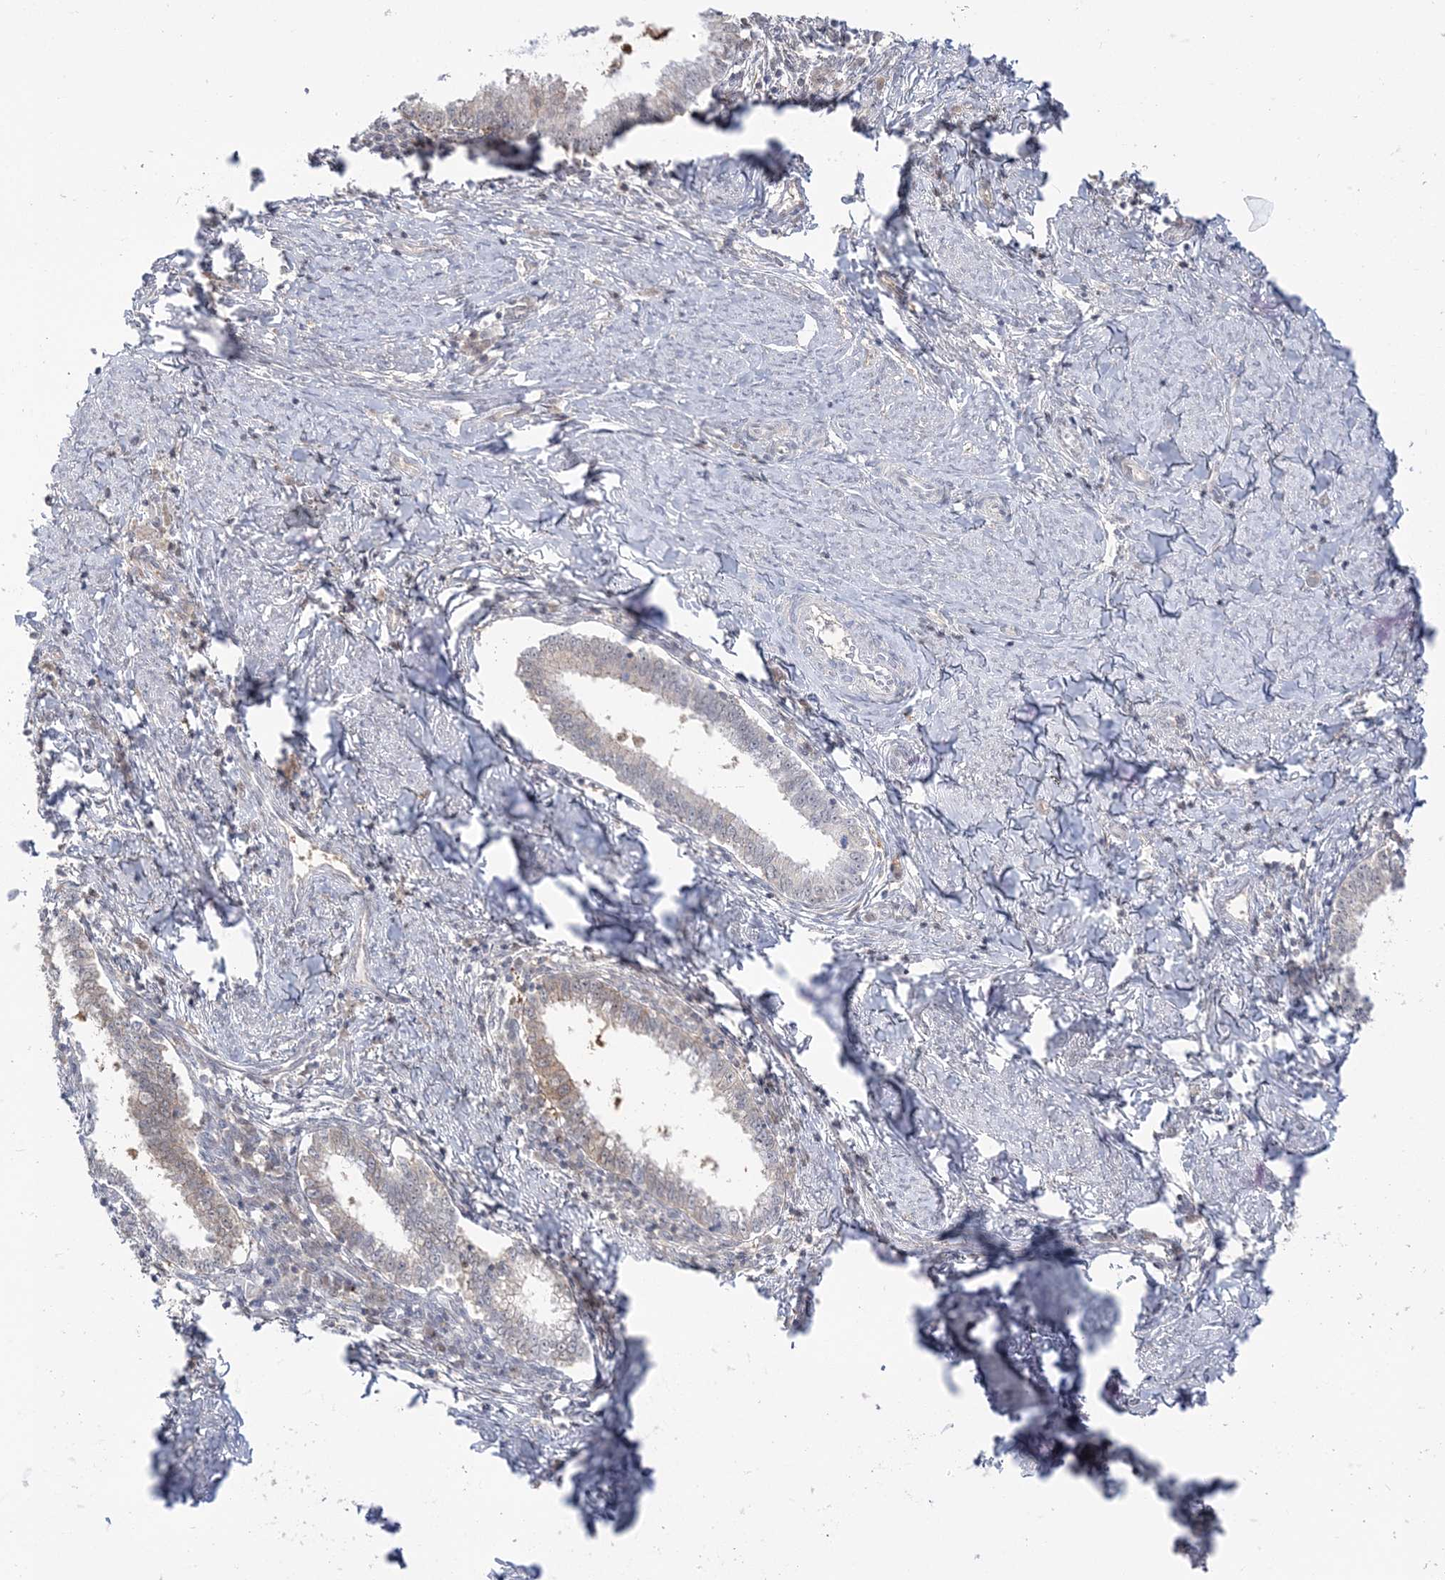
{"staining": {"intensity": "weak", "quantity": "<25%", "location": "cytoplasmic/membranous,nuclear"}, "tissue": "cervical cancer", "cell_type": "Tumor cells", "image_type": "cancer", "snomed": [{"axis": "morphology", "description": "Adenocarcinoma, NOS"}, {"axis": "topography", "description": "Cervix"}], "caption": "High power microscopy histopathology image of an IHC photomicrograph of cervical cancer (adenocarcinoma), revealing no significant expression in tumor cells.", "gene": "THADA", "patient": {"sex": "female", "age": 36}}